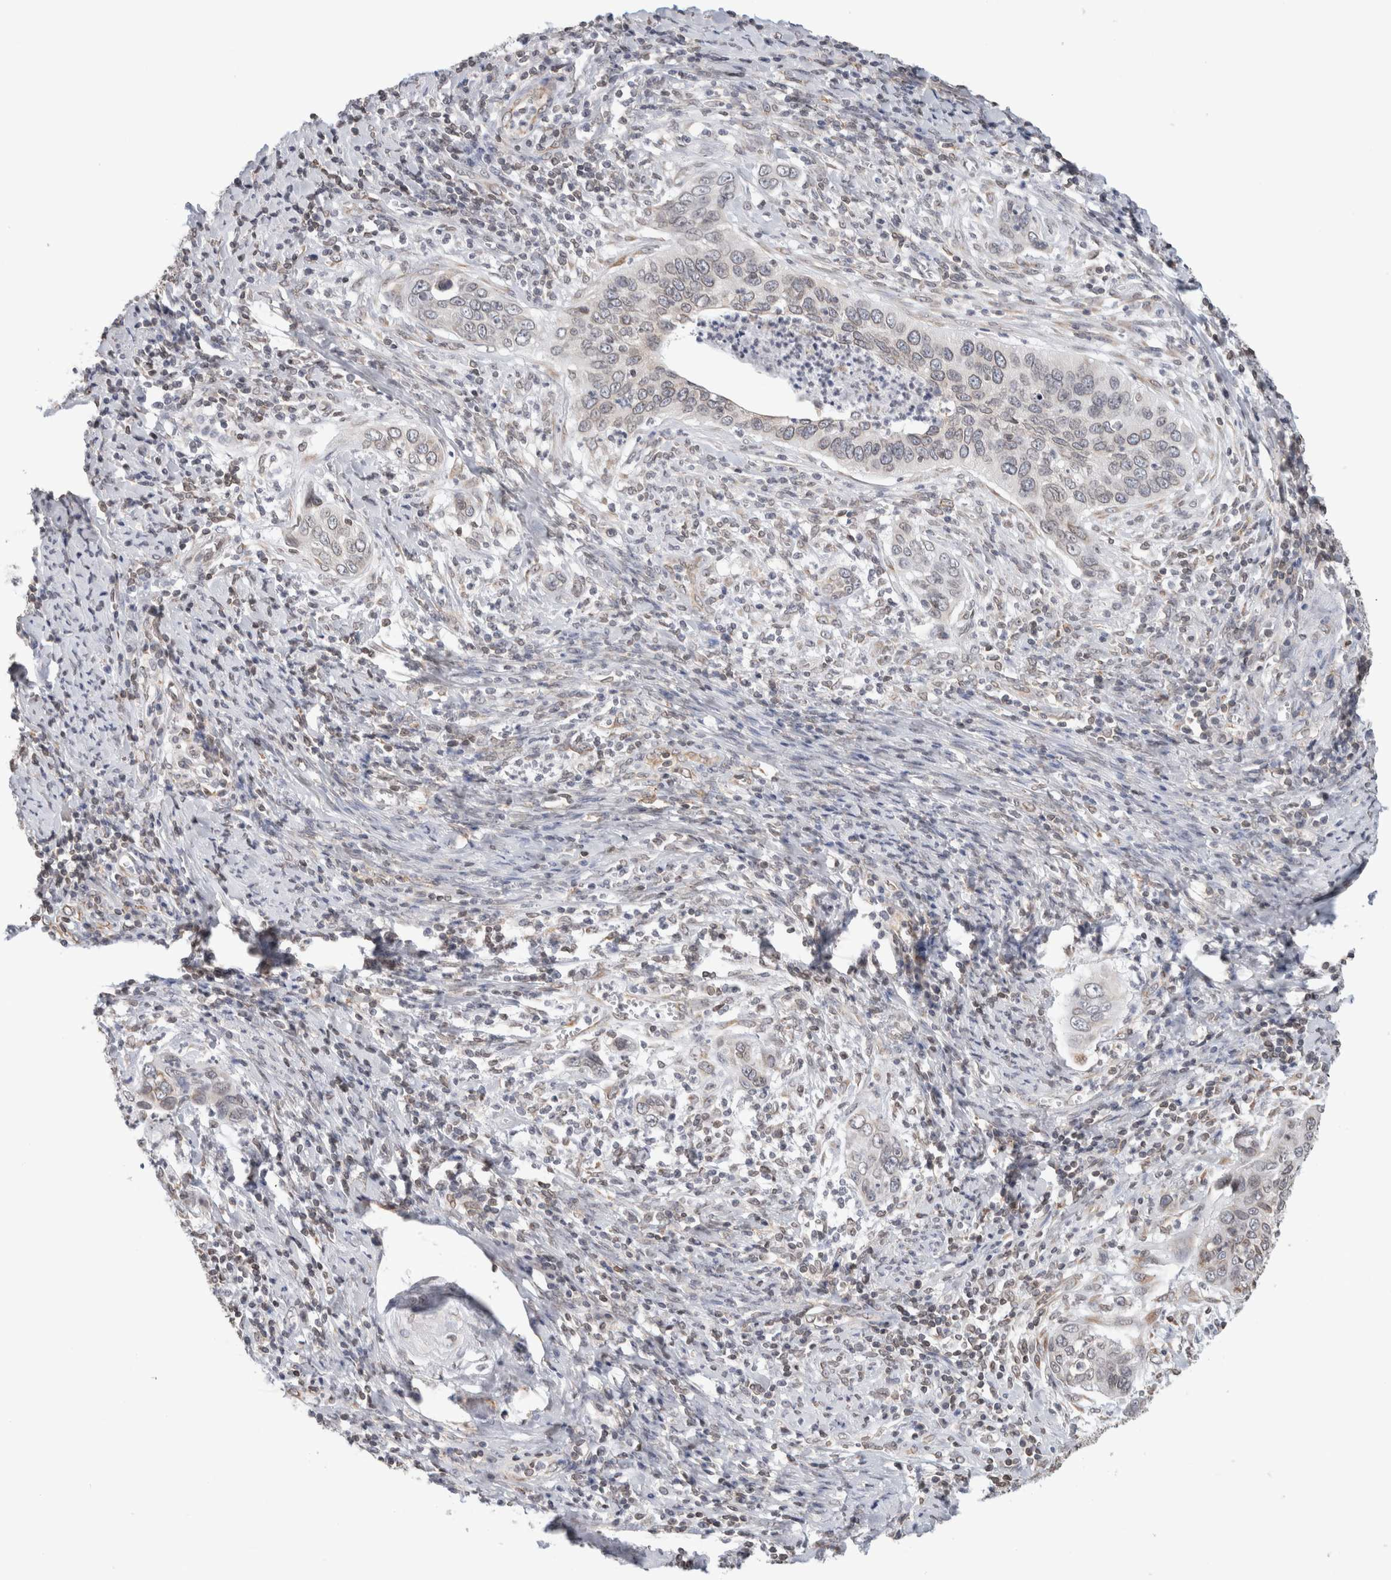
{"staining": {"intensity": "weak", "quantity": "<25%", "location": "cytoplasmic/membranous,nuclear"}, "tissue": "cervical cancer", "cell_type": "Tumor cells", "image_type": "cancer", "snomed": [{"axis": "morphology", "description": "Squamous cell carcinoma, NOS"}, {"axis": "topography", "description": "Cervix"}], "caption": "DAB immunohistochemical staining of human cervical cancer (squamous cell carcinoma) exhibits no significant staining in tumor cells.", "gene": "RBMX2", "patient": {"sex": "female", "age": 53}}